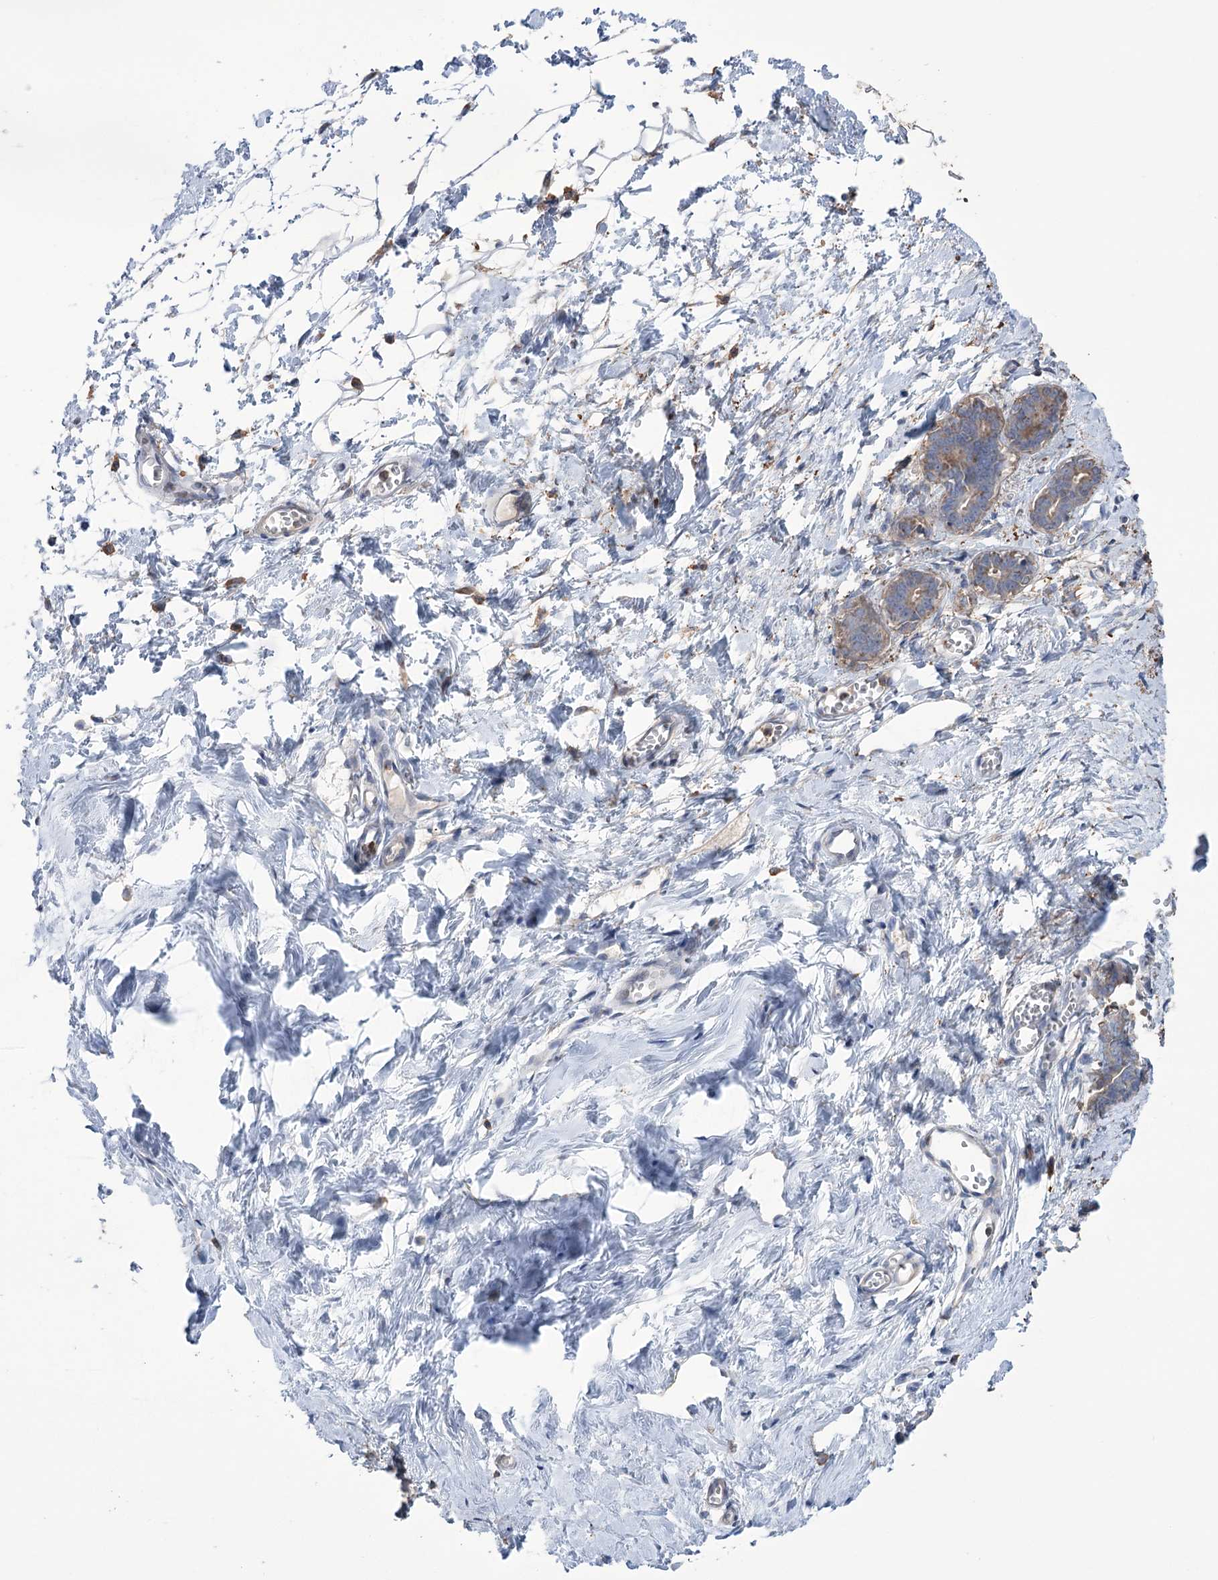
{"staining": {"intensity": "negative", "quantity": "none", "location": "none"}, "tissue": "breast", "cell_type": "Adipocytes", "image_type": "normal", "snomed": [{"axis": "morphology", "description": "Normal tissue, NOS"}, {"axis": "topography", "description": "Breast"}], "caption": "Adipocytes show no significant protein expression in normal breast. (Brightfield microscopy of DAB immunohistochemistry at high magnification).", "gene": "TRIM71", "patient": {"sex": "female", "age": 27}}